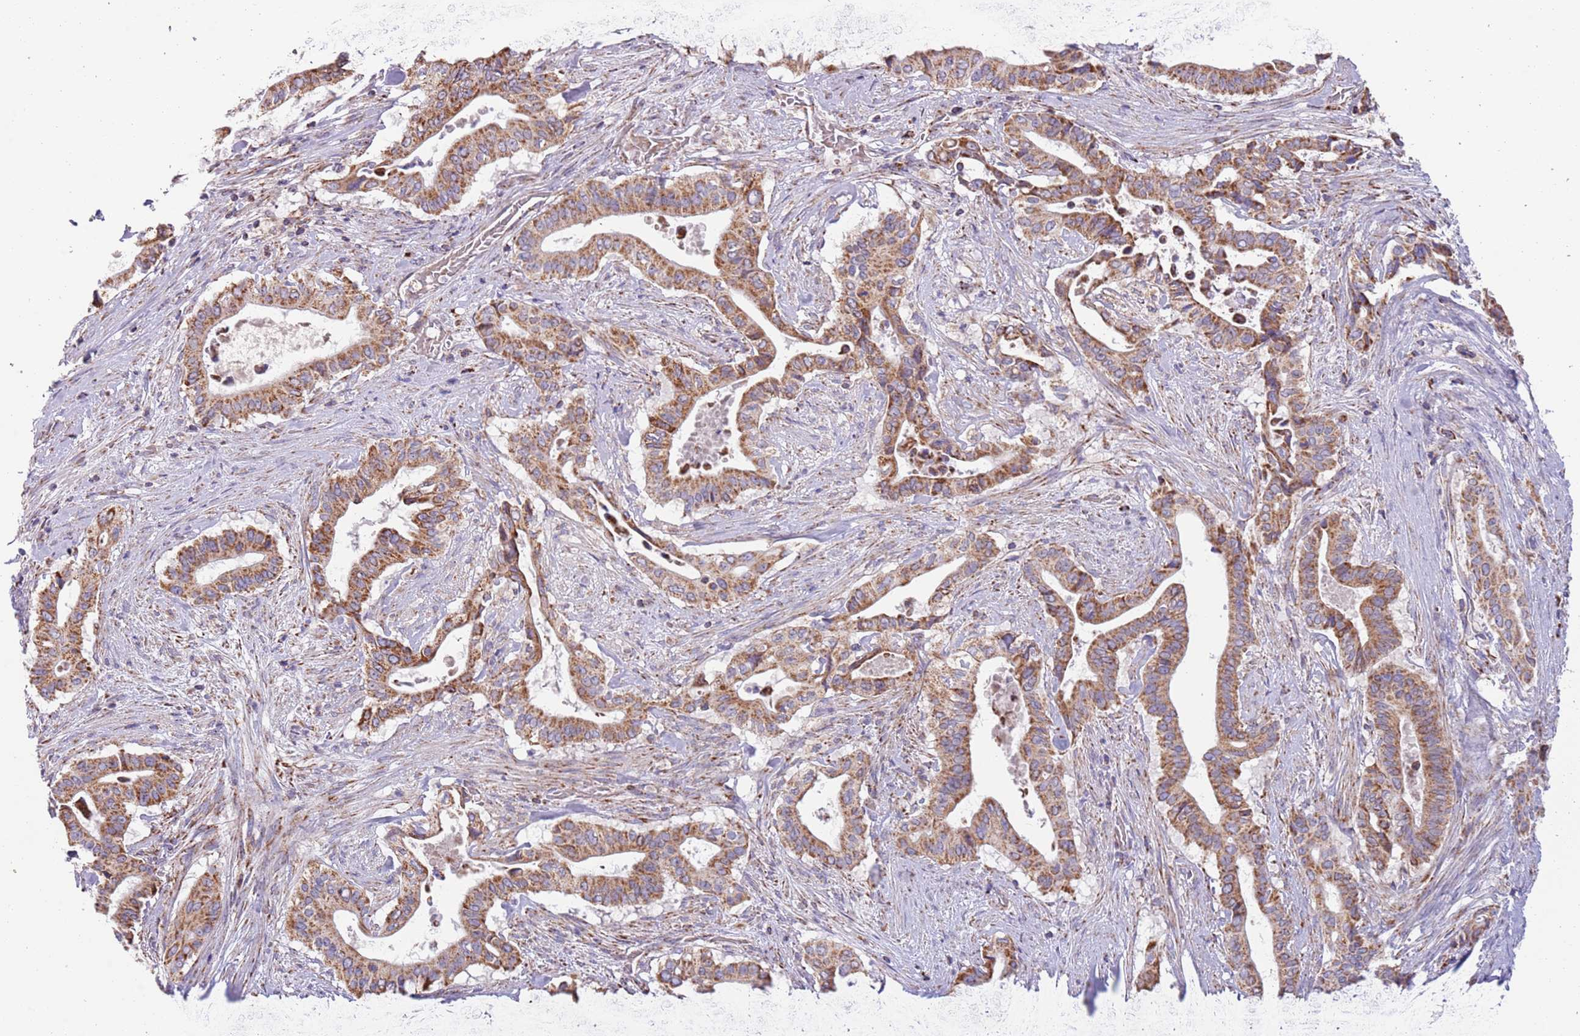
{"staining": {"intensity": "moderate", "quantity": ">75%", "location": "cytoplasmic/membranous"}, "tissue": "pancreatic cancer", "cell_type": "Tumor cells", "image_type": "cancer", "snomed": [{"axis": "morphology", "description": "Adenocarcinoma, NOS"}, {"axis": "topography", "description": "Pancreas"}], "caption": "Tumor cells reveal moderate cytoplasmic/membranous expression in approximately >75% of cells in pancreatic adenocarcinoma. The protein of interest is shown in brown color, while the nuclei are stained blue.", "gene": "LHX6", "patient": {"sex": "female", "age": 77}}